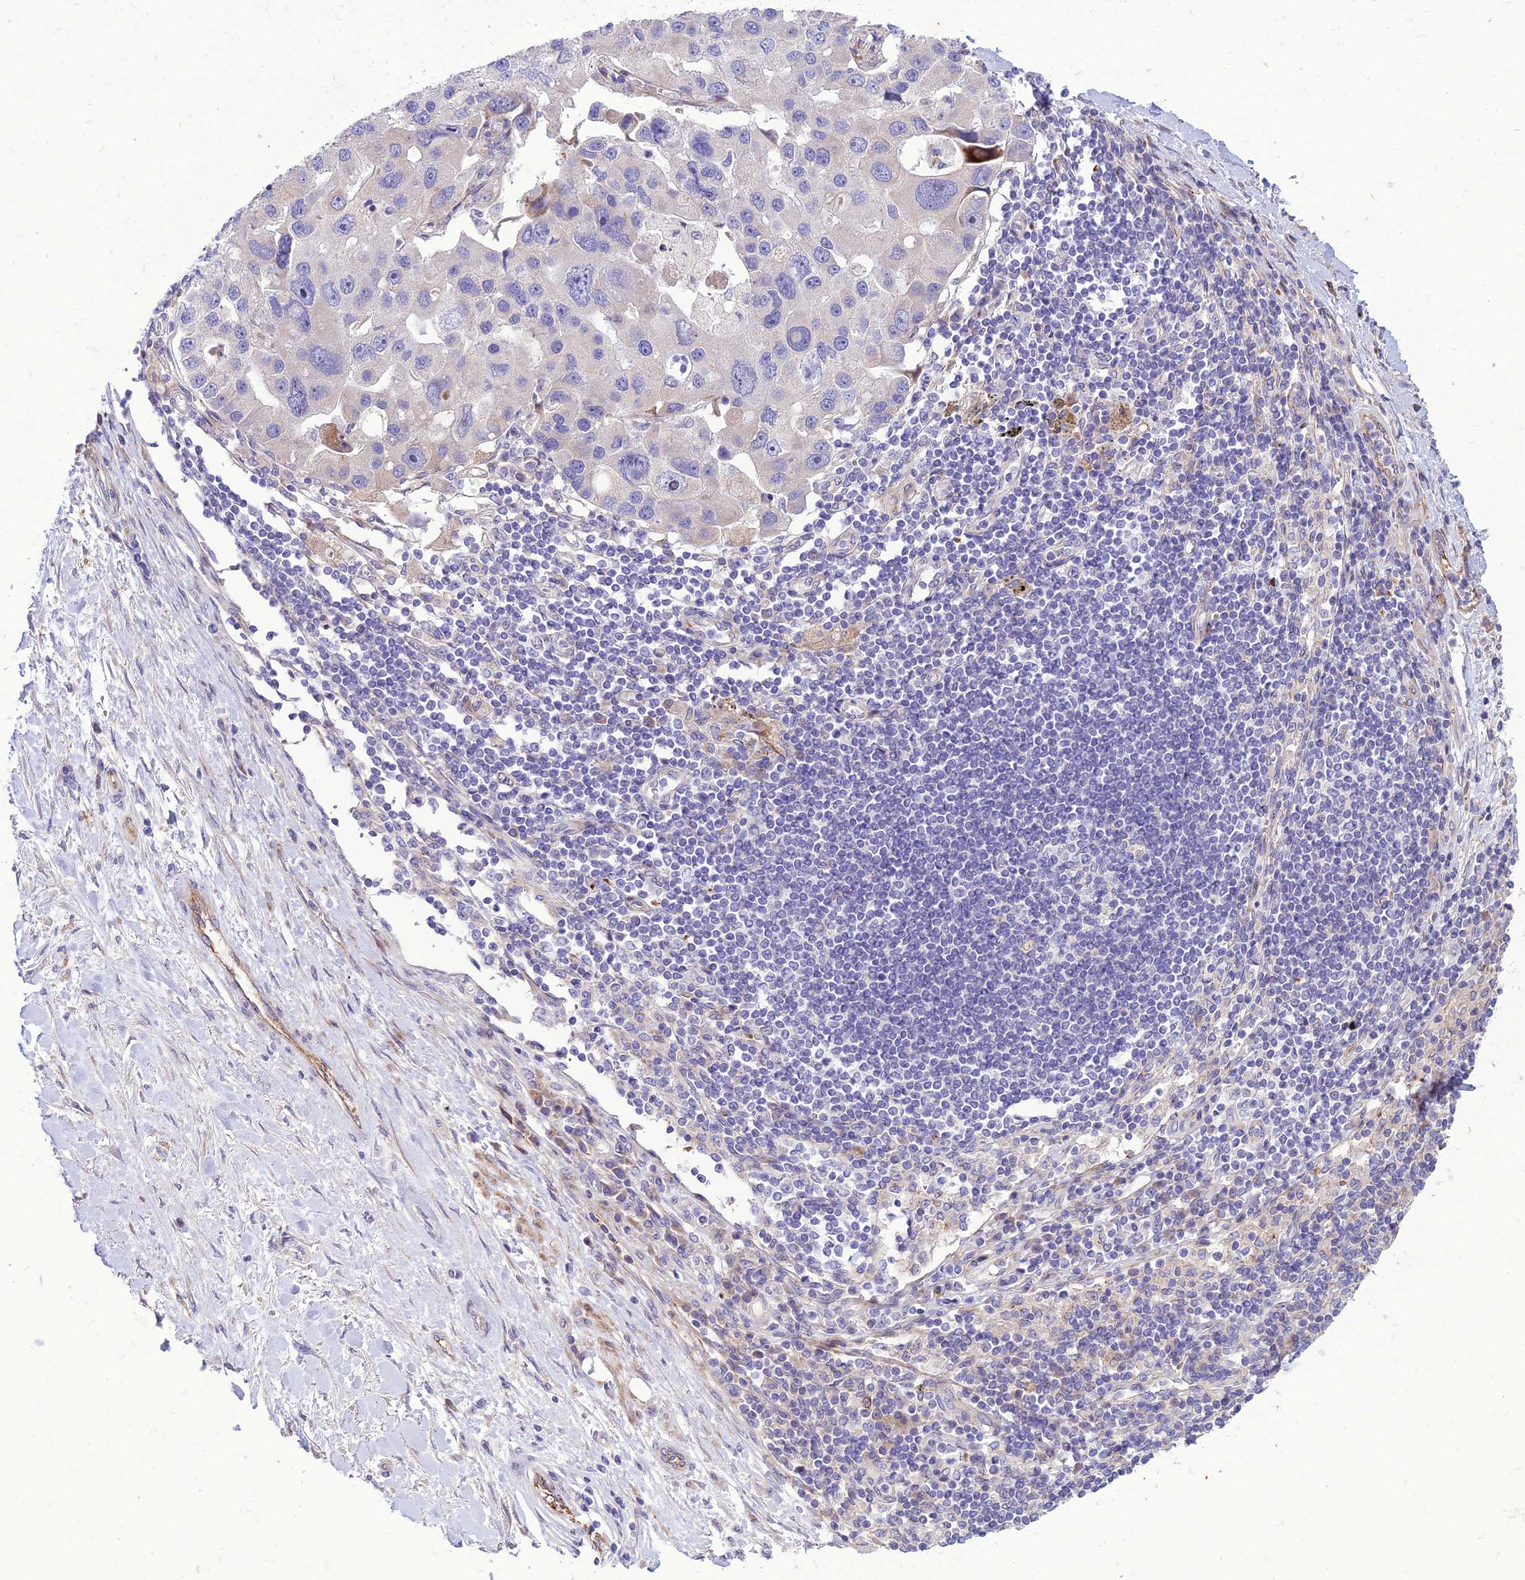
{"staining": {"intensity": "negative", "quantity": "none", "location": "none"}, "tissue": "lung cancer", "cell_type": "Tumor cells", "image_type": "cancer", "snomed": [{"axis": "morphology", "description": "Adenocarcinoma, NOS"}, {"axis": "topography", "description": "Lung"}], "caption": "The micrograph shows no staining of tumor cells in lung cancer.", "gene": "SEL1L3", "patient": {"sex": "female", "age": 54}}